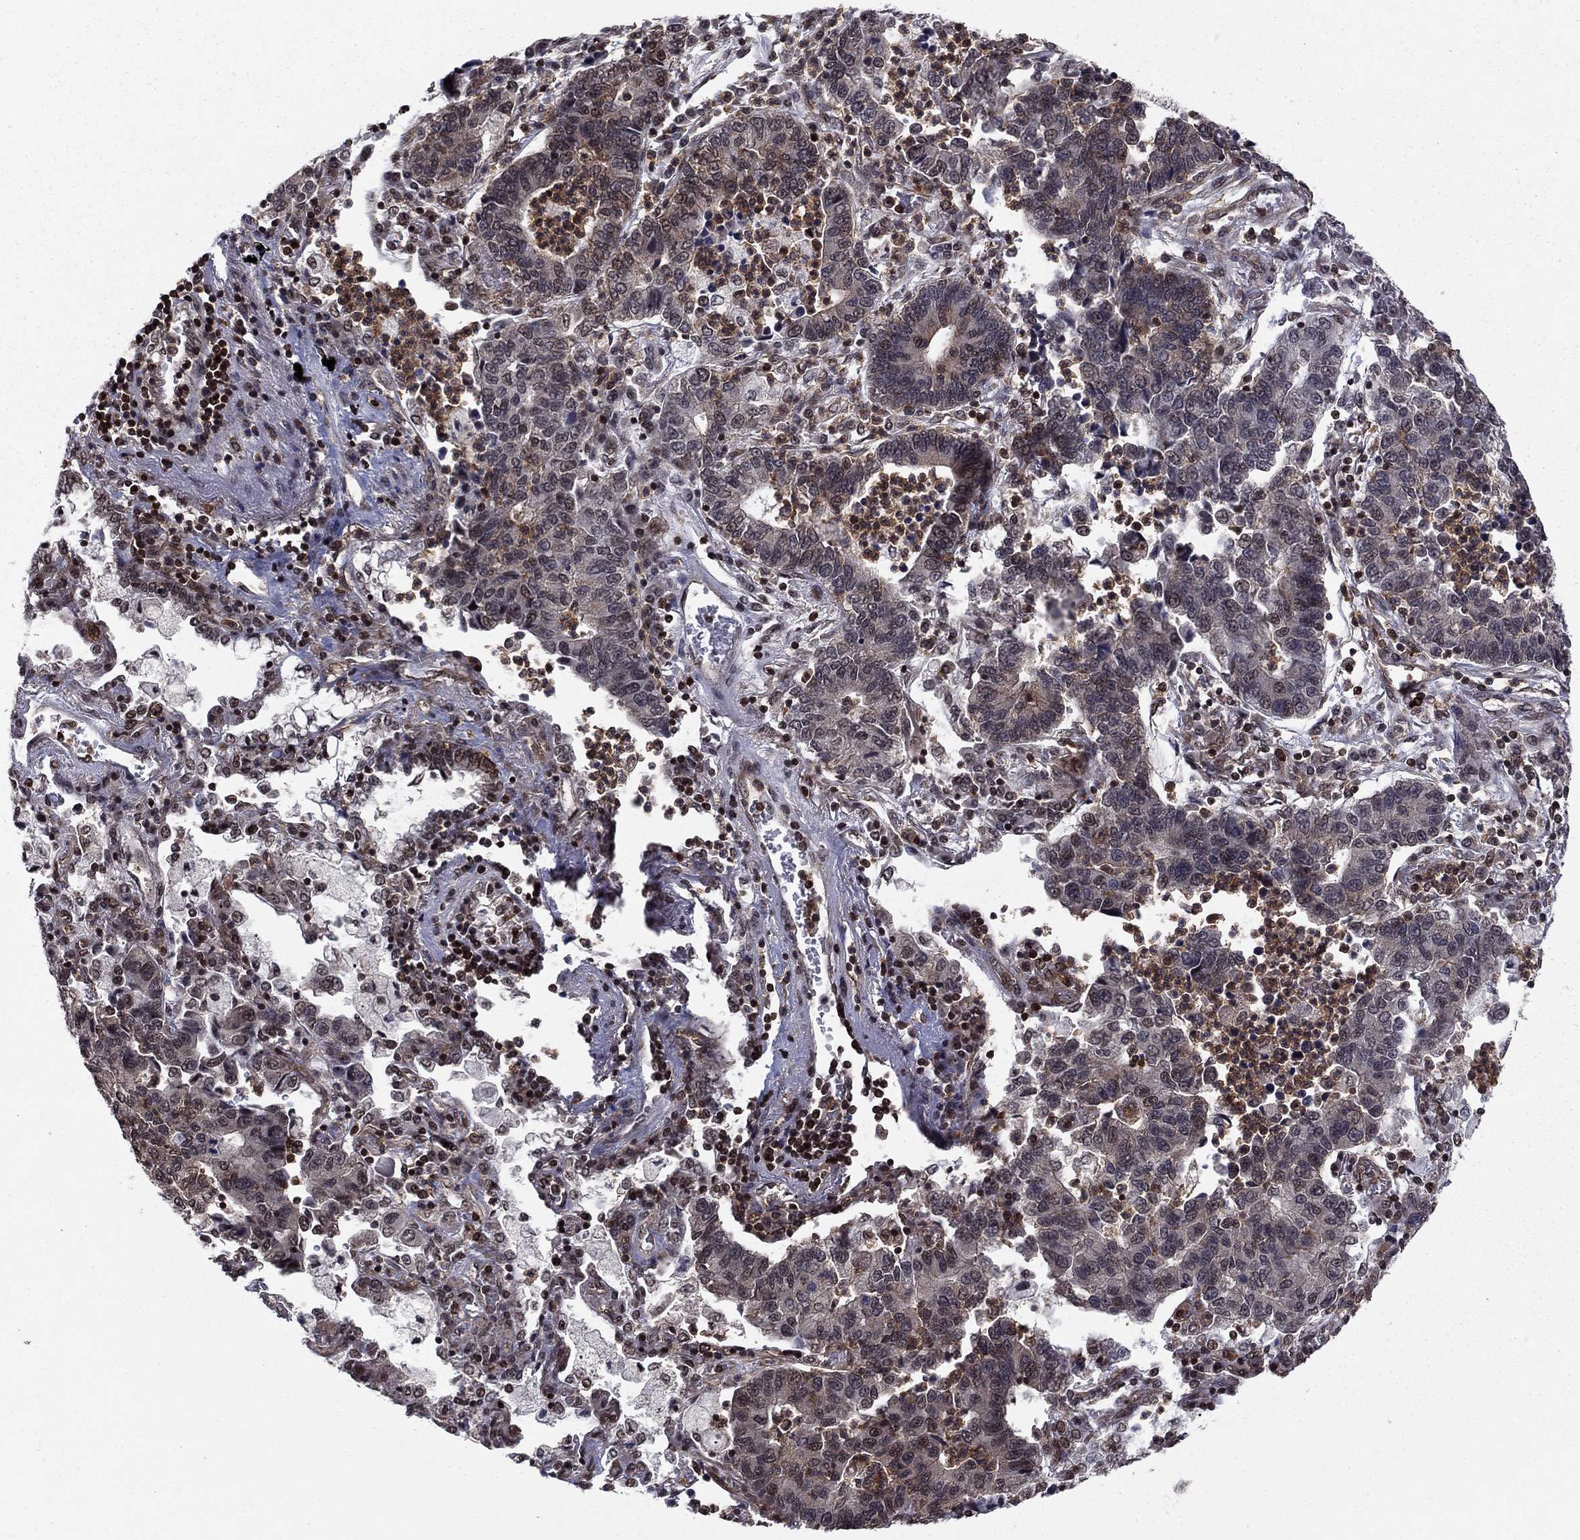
{"staining": {"intensity": "negative", "quantity": "none", "location": "none"}, "tissue": "lung cancer", "cell_type": "Tumor cells", "image_type": "cancer", "snomed": [{"axis": "morphology", "description": "Adenocarcinoma, NOS"}, {"axis": "topography", "description": "Lung"}], "caption": "Immunohistochemical staining of lung adenocarcinoma reveals no significant staining in tumor cells.", "gene": "SSX2IP", "patient": {"sex": "female", "age": 57}}